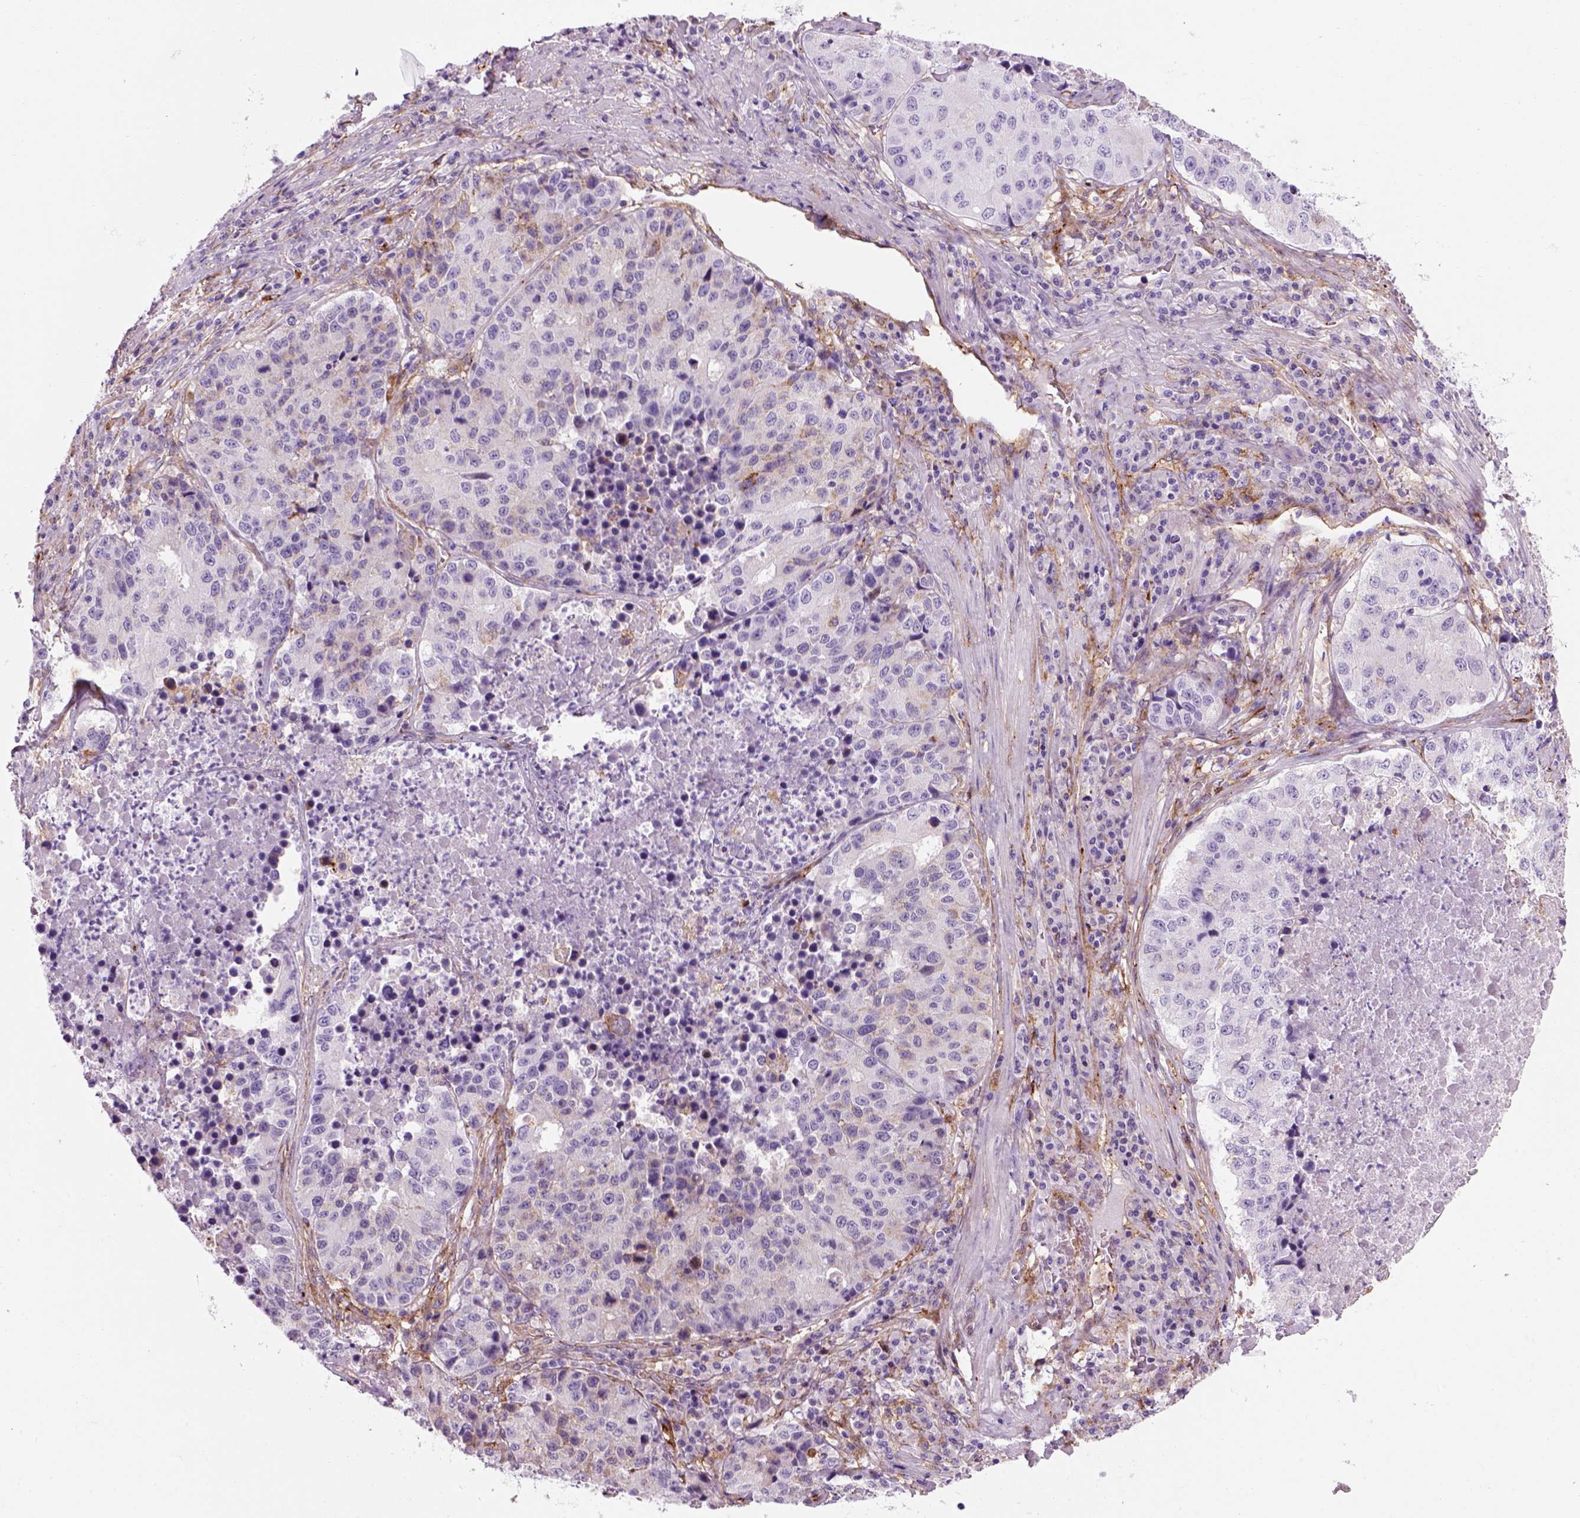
{"staining": {"intensity": "negative", "quantity": "none", "location": "none"}, "tissue": "stomach cancer", "cell_type": "Tumor cells", "image_type": "cancer", "snomed": [{"axis": "morphology", "description": "Adenocarcinoma, NOS"}, {"axis": "topography", "description": "Stomach"}], "caption": "Immunohistochemistry image of human stomach adenocarcinoma stained for a protein (brown), which exhibits no expression in tumor cells.", "gene": "MARCKS", "patient": {"sex": "male", "age": 71}}